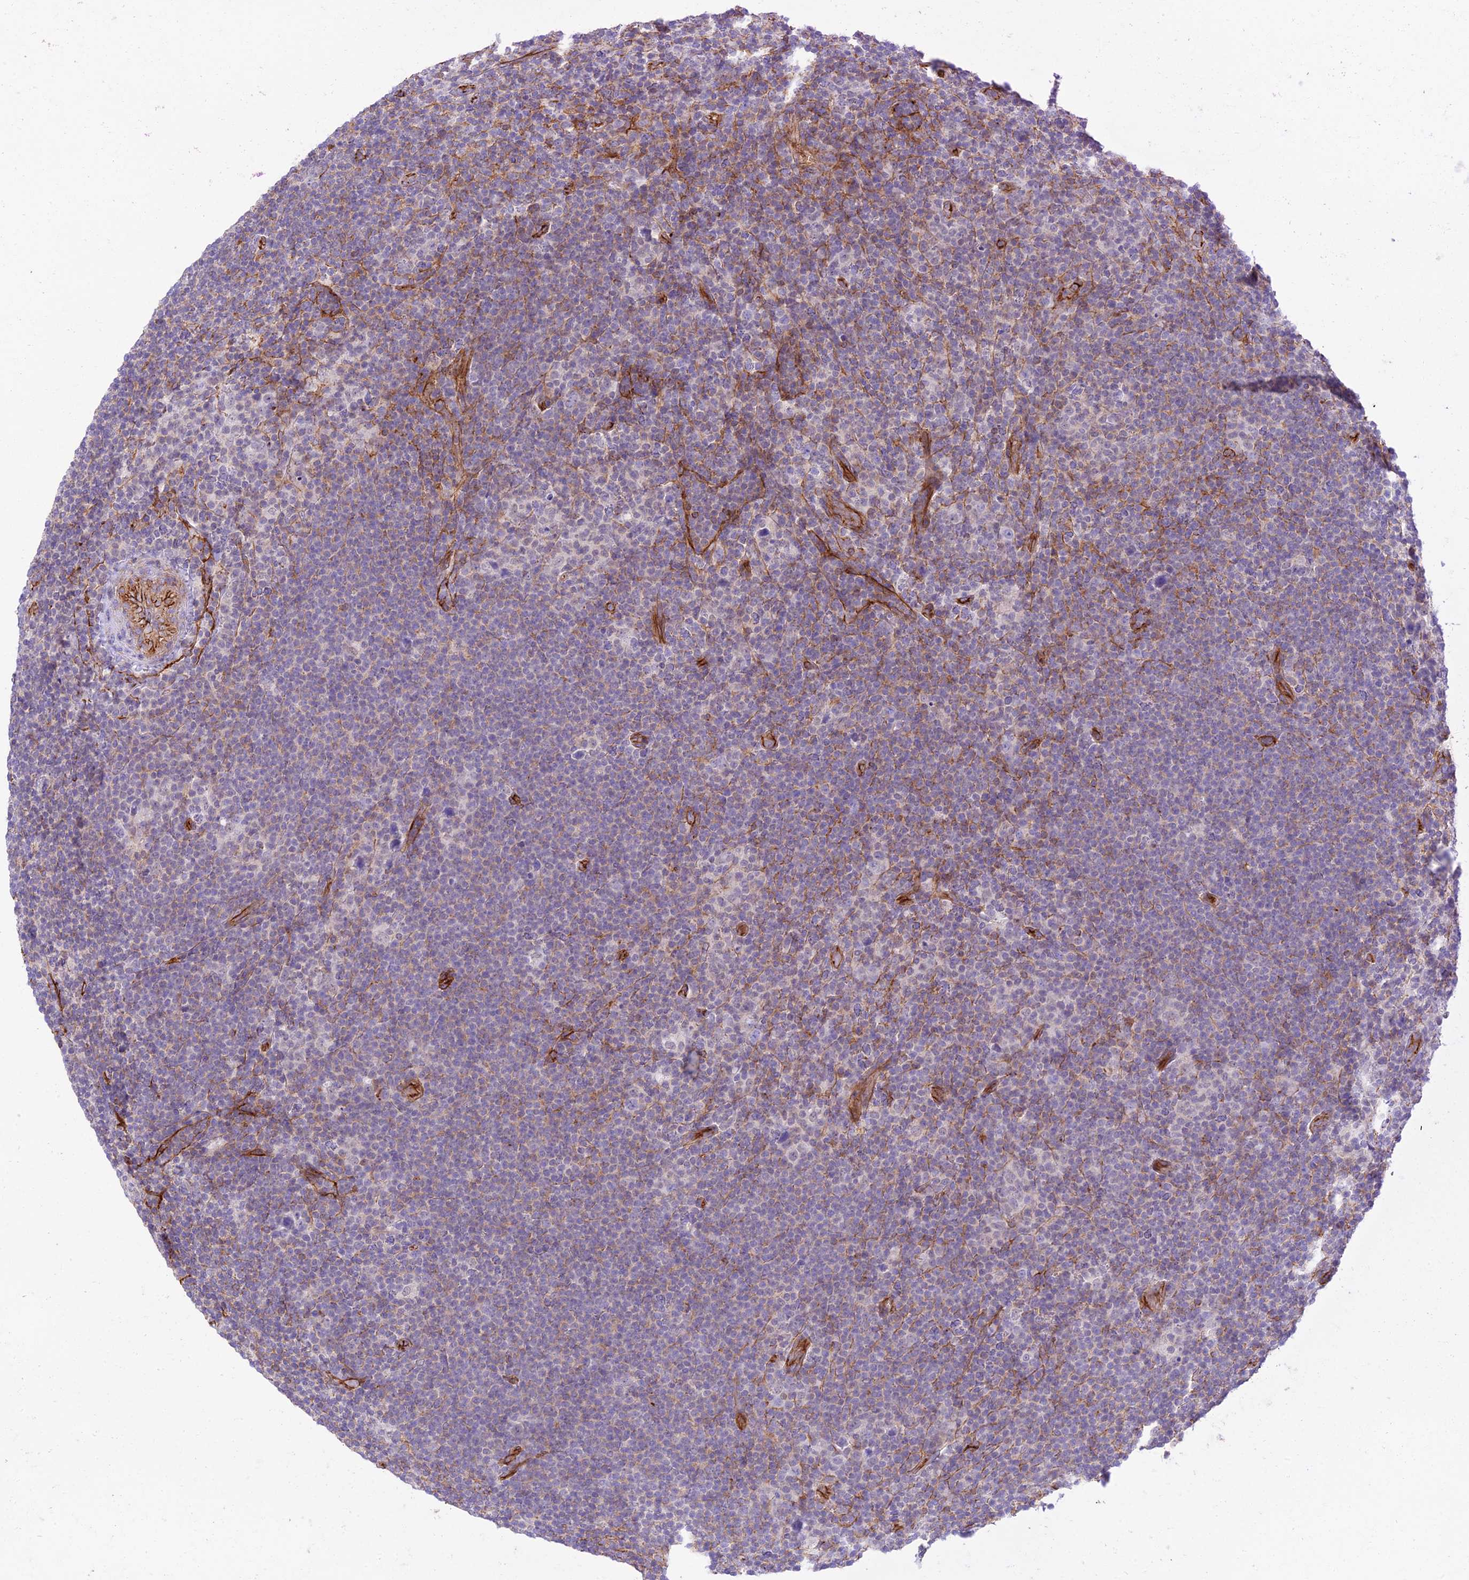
{"staining": {"intensity": "negative", "quantity": "none", "location": "none"}, "tissue": "lymphoma", "cell_type": "Tumor cells", "image_type": "cancer", "snomed": [{"axis": "morphology", "description": "Hodgkin's disease, NOS"}, {"axis": "topography", "description": "Lymph node"}], "caption": "High magnification brightfield microscopy of Hodgkin's disease stained with DAB (brown) and counterstained with hematoxylin (blue): tumor cells show no significant expression.", "gene": "YPEL5", "patient": {"sex": "female", "age": 57}}